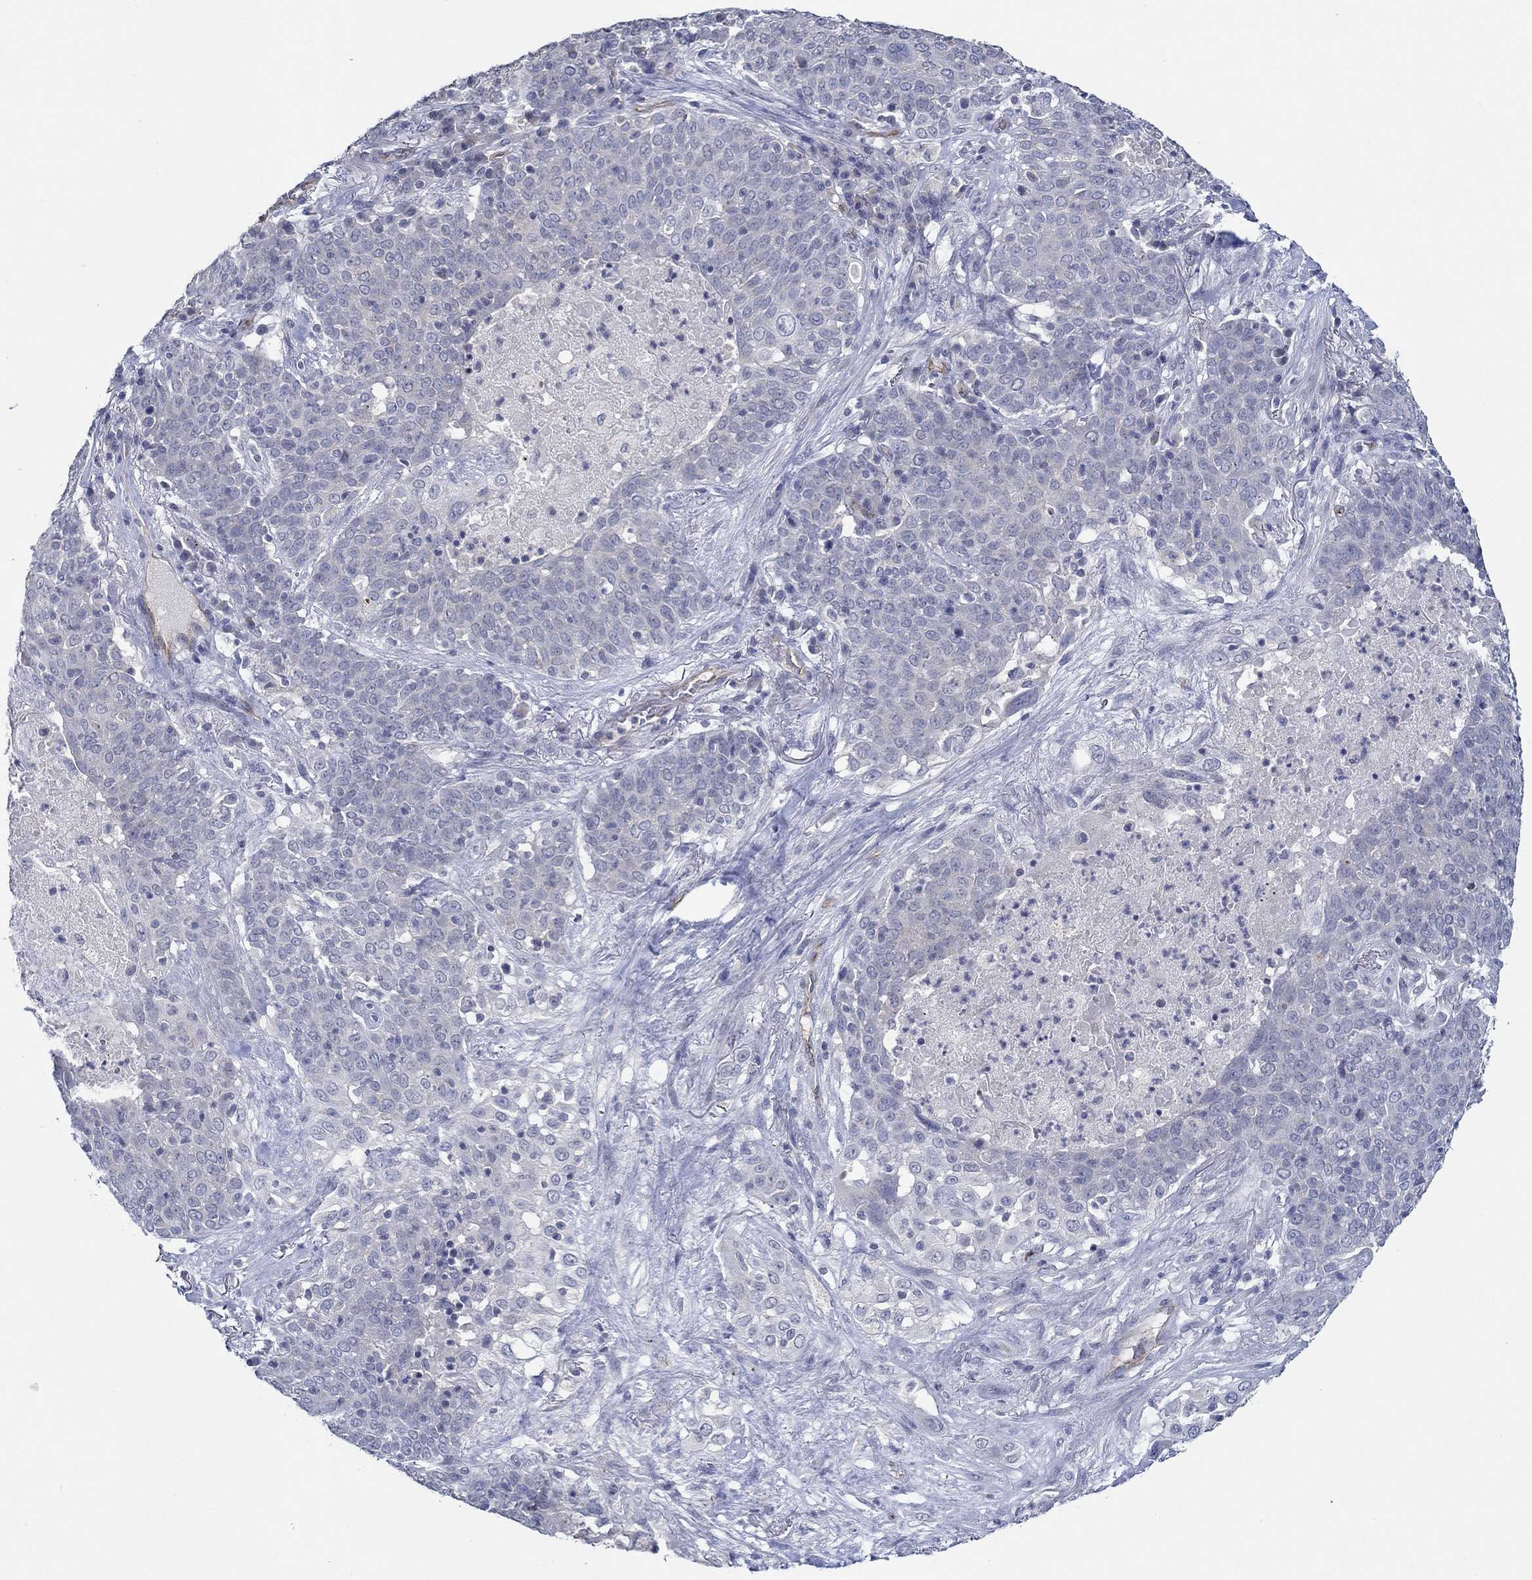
{"staining": {"intensity": "negative", "quantity": "none", "location": "none"}, "tissue": "lung cancer", "cell_type": "Tumor cells", "image_type": "cancer", "snomed": [{"axis": "morphology", "description": "Squamous cell carcinoma, NOS"}, {"axis": "topography", "description": "Lung"}], "caption": "Histopathology image shows no protein staining in tumor cells of squamous cell carcinoma (lung) tissue. The staining is performed using DAB brown chromogen with nuclei counter-stained in using hematoxylin.", "gene": "GJA5", "patient": {"sex": "male", "age": 82}}